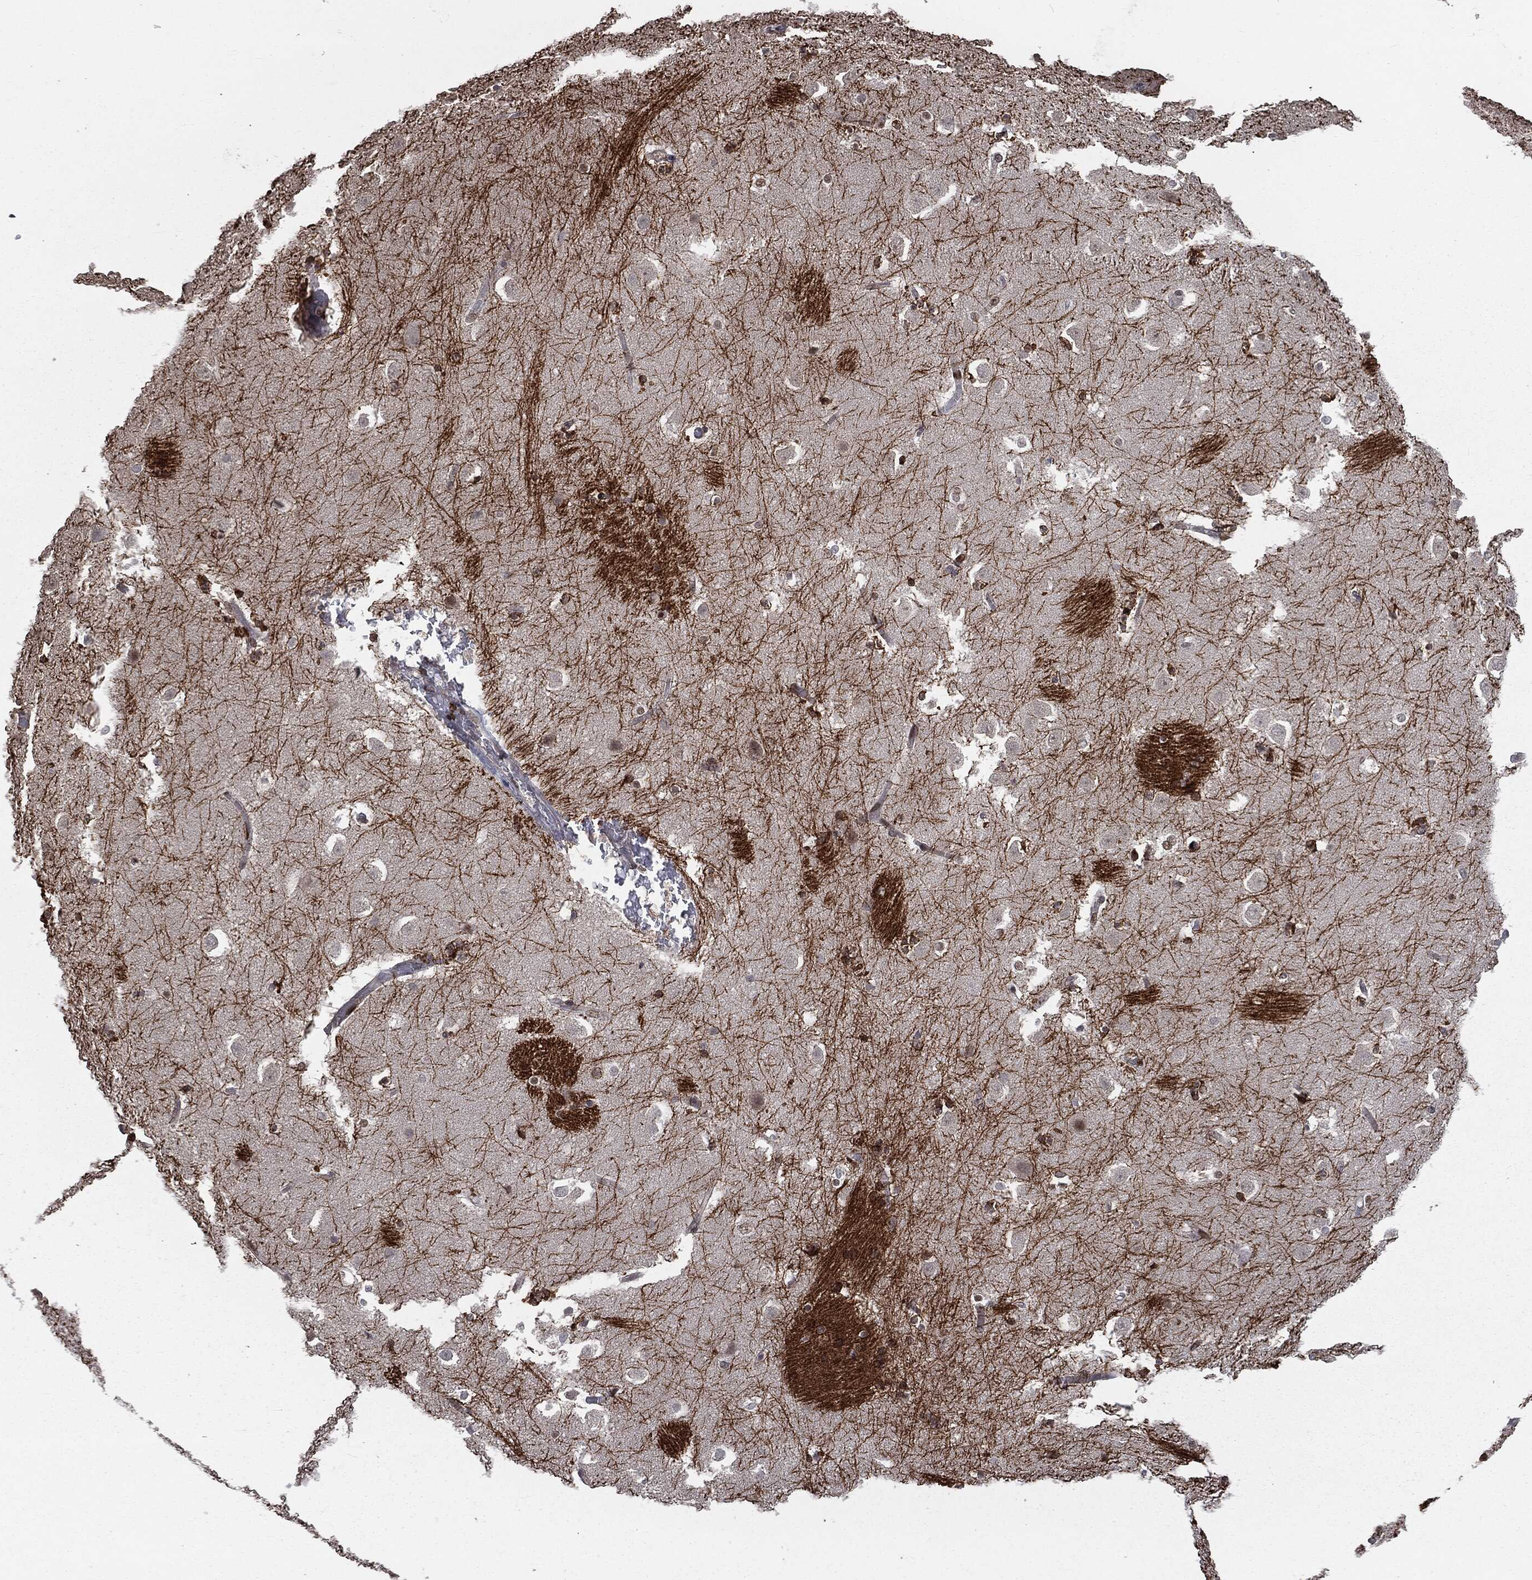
{"staining": {"intensity": "strong", "quantity": "<25%", "location": "cytoplasmic/membranous"}, "tissue": "caudate", "cell_type": "Glial cells", "image_type": "normal", "snomed": [{"axis": "morphology", "description": "Normal tissue, NOS"}, {"axis": "topography", "description": "Lateral ventricle wall"}], "caption": "Immunohistochemistry photomicrograph of unremarkable human caudate stained for a protein (brown), which demonstrates medium levels of strong cytoplasmic/membranous expression in about <25% of glial cells.", "gene": "DPH2", "patient": {"sex": "male", "age": 51}}